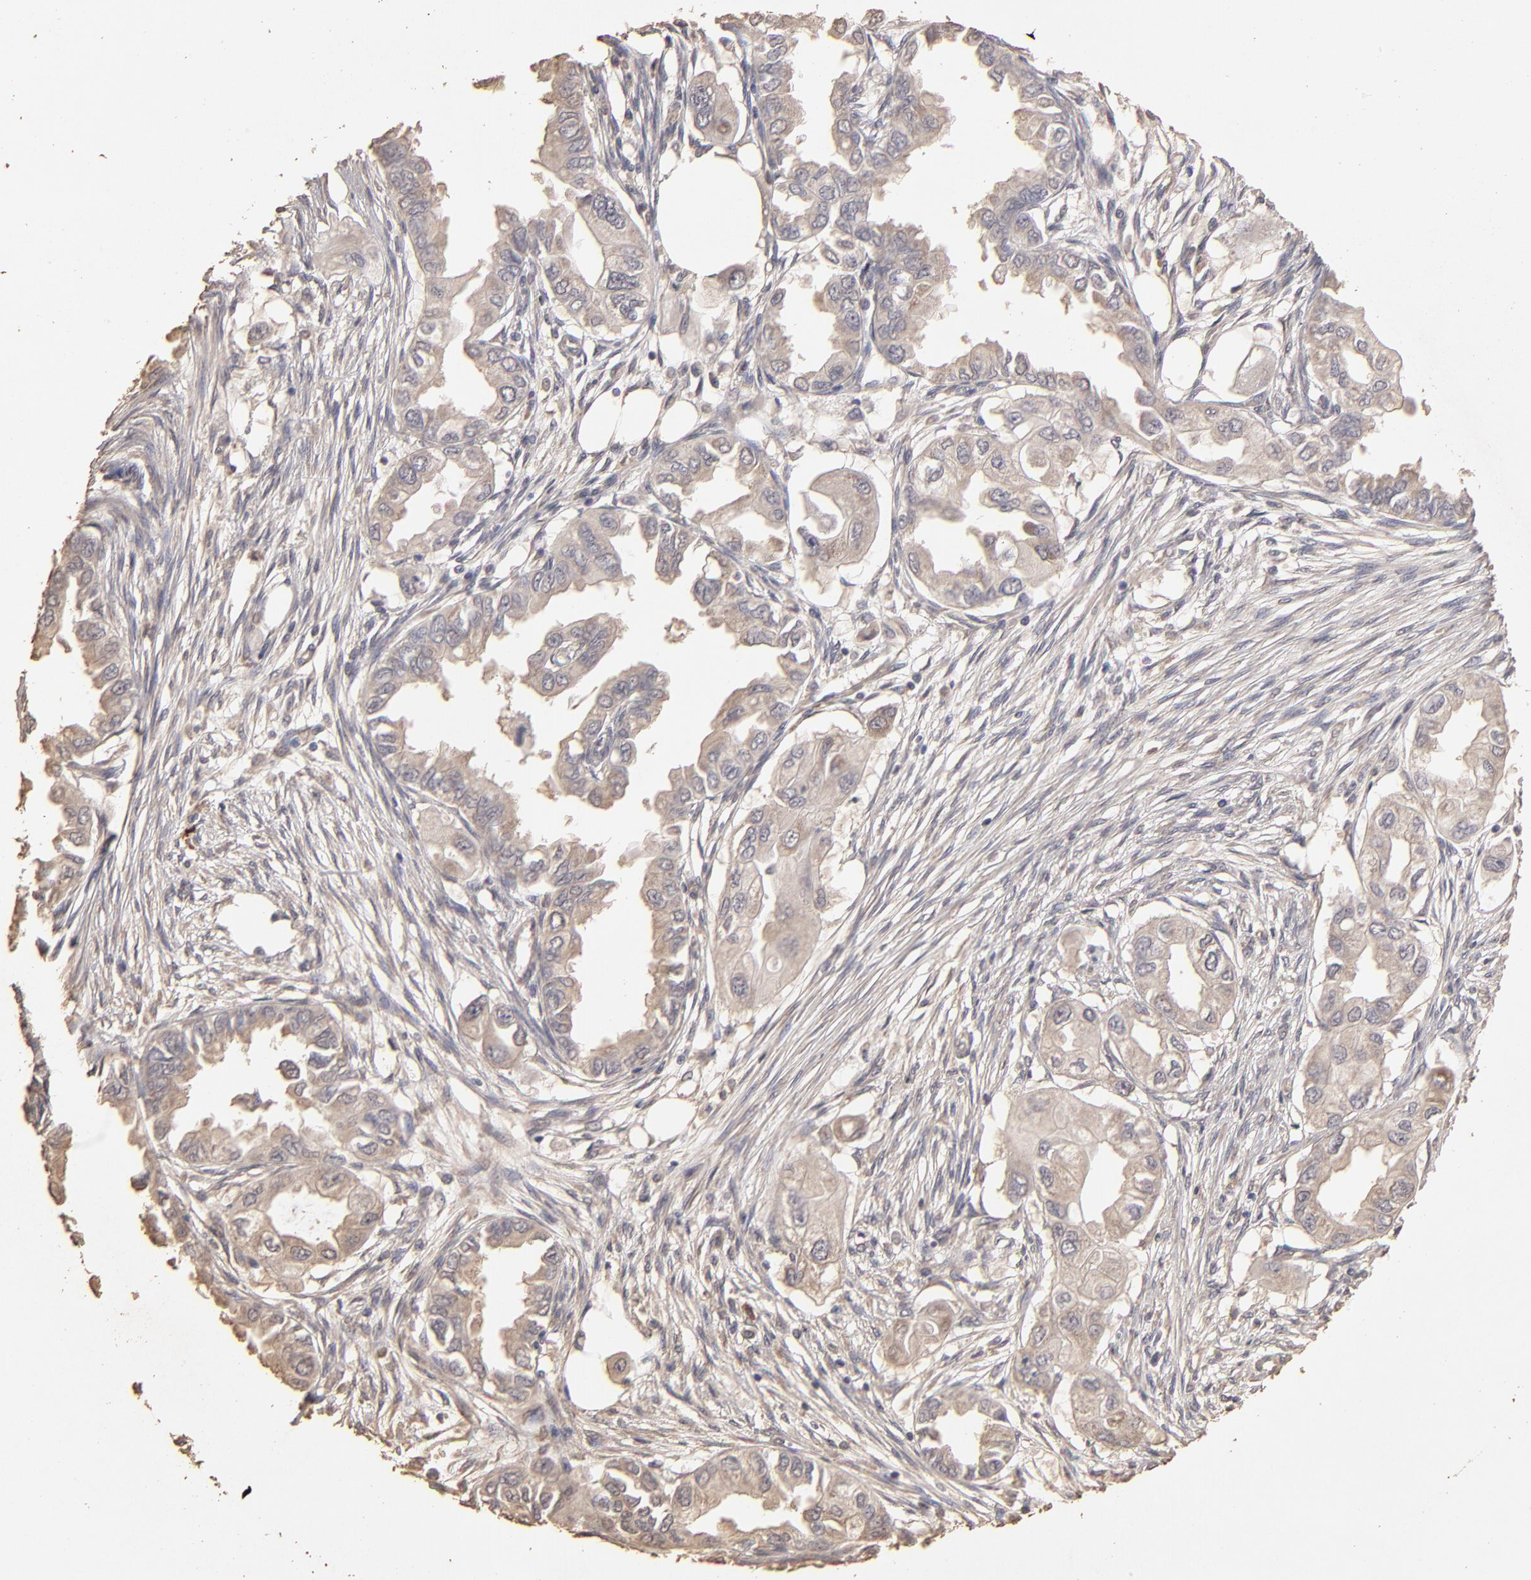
{"staining": {"intensity": "weak", "quantity": ">75%", "location": "cytoplasmic/membranous"}, "tissue": "endometrial cancer", "cell_type": "Tumor cells", "image_type": "cancer", "snomed": [{"axis": "morphology", "description": "Adenocarcinoma, NOS"}, {"axis": "topography", "description": "Endometrium"}], "caption": "Tumor cells reveal low levels of weak cytoplasmic/membranous expression in about >75% of cells in adenocarcinoma (endometrial). The protein is stained brown, and the nuclei are stained in blue (DAB (3,3'-diaminobenzidine) IHC with brightfield microscopy, high magnification).", "gene": "OPHN1", "patient": {"sex": "female", "age": 67}}